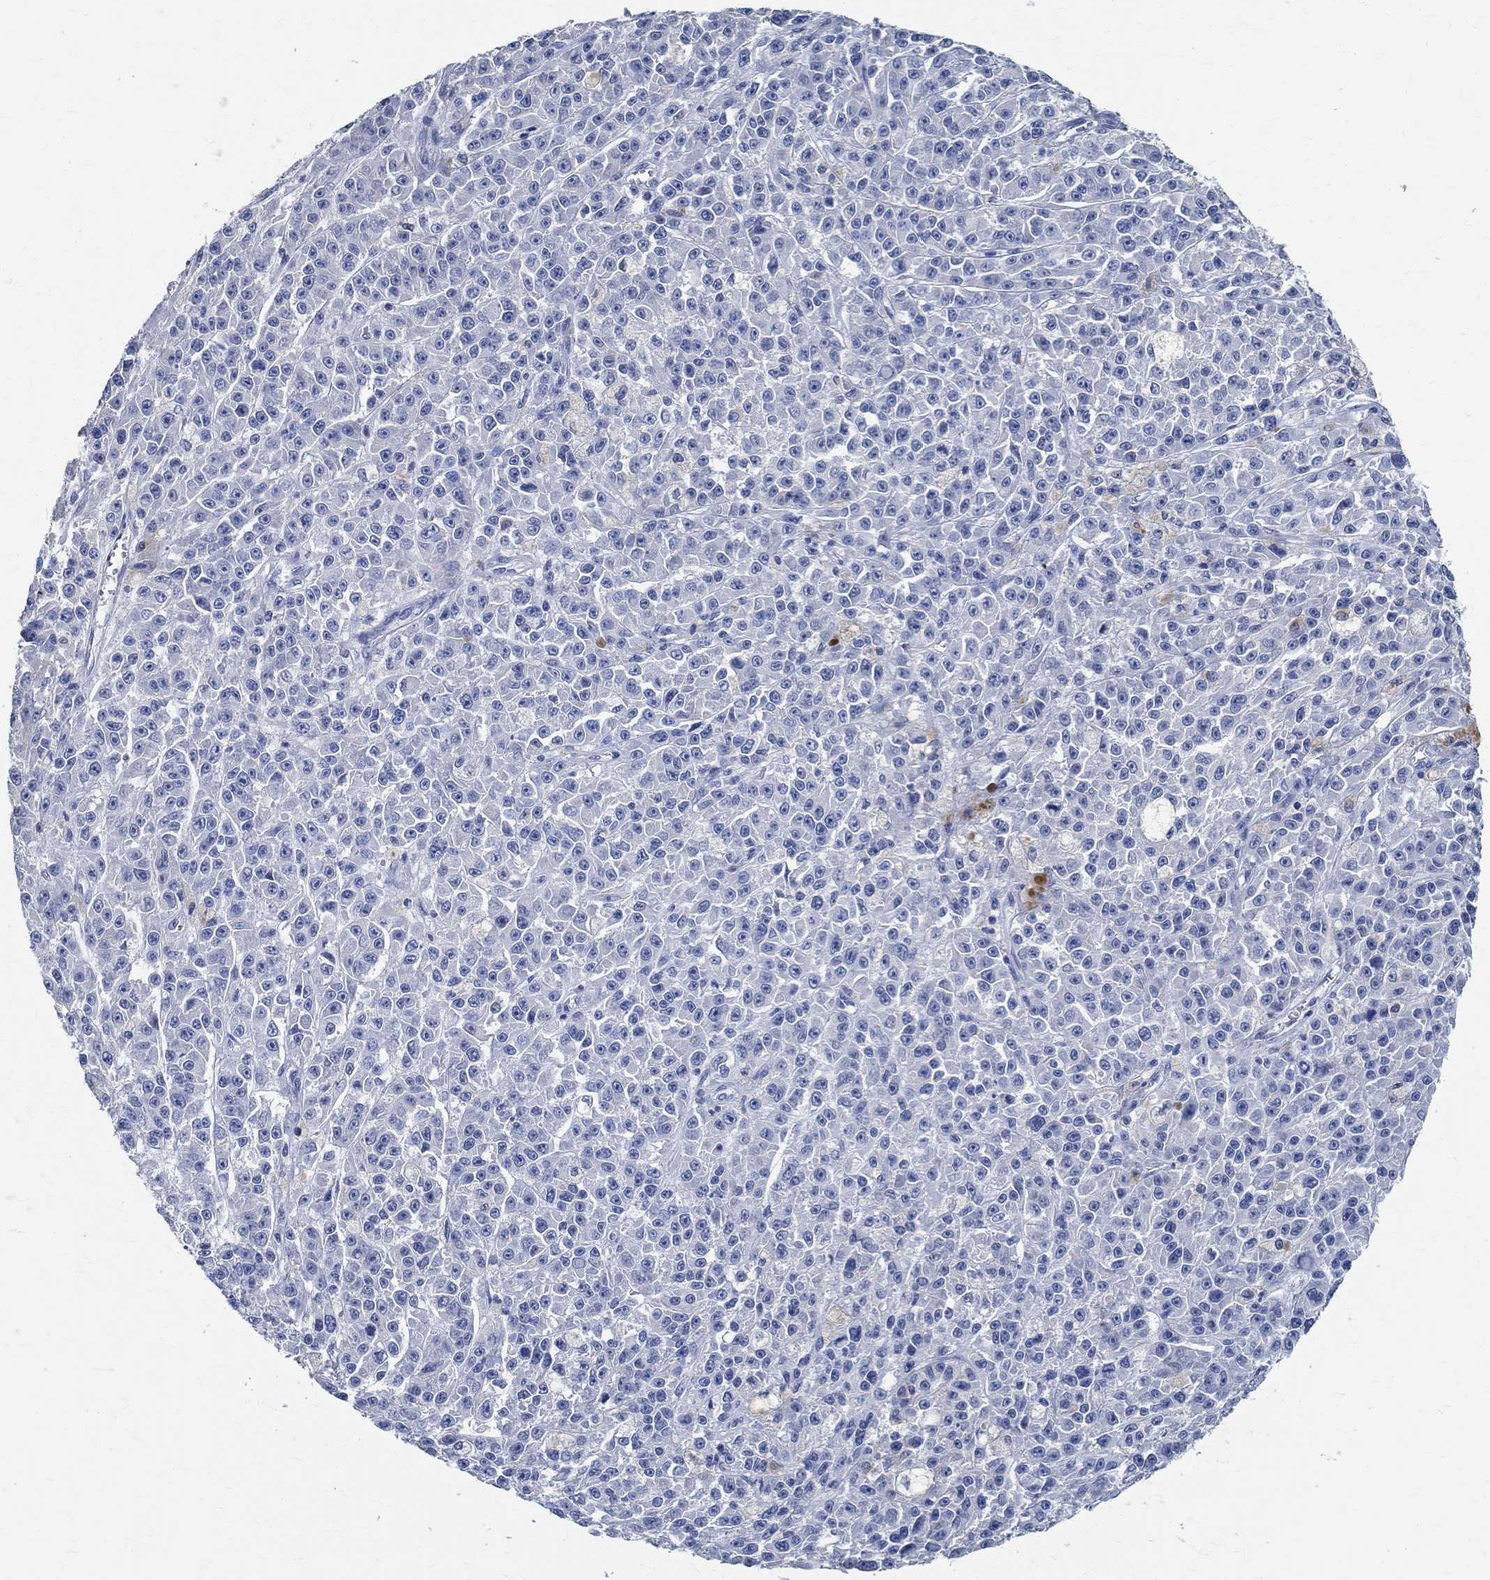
{"staining": {"intensity": "negative", "quantity": "none", "location": "none"}, "tissue": "melanoma", "cell_type": "Tumor cells", "image_type": "cancer", "snomed": [{"axis": "morphology", "description": "Malignant melanoma, NOS"}, {"axis": "topography", "description": "Skin"}], "caption": "IHC of human malignant melanoma demonstrates no staining in tumor cells.", "gene": "PRX", "patient": {"sex": "female", "age": 58}}